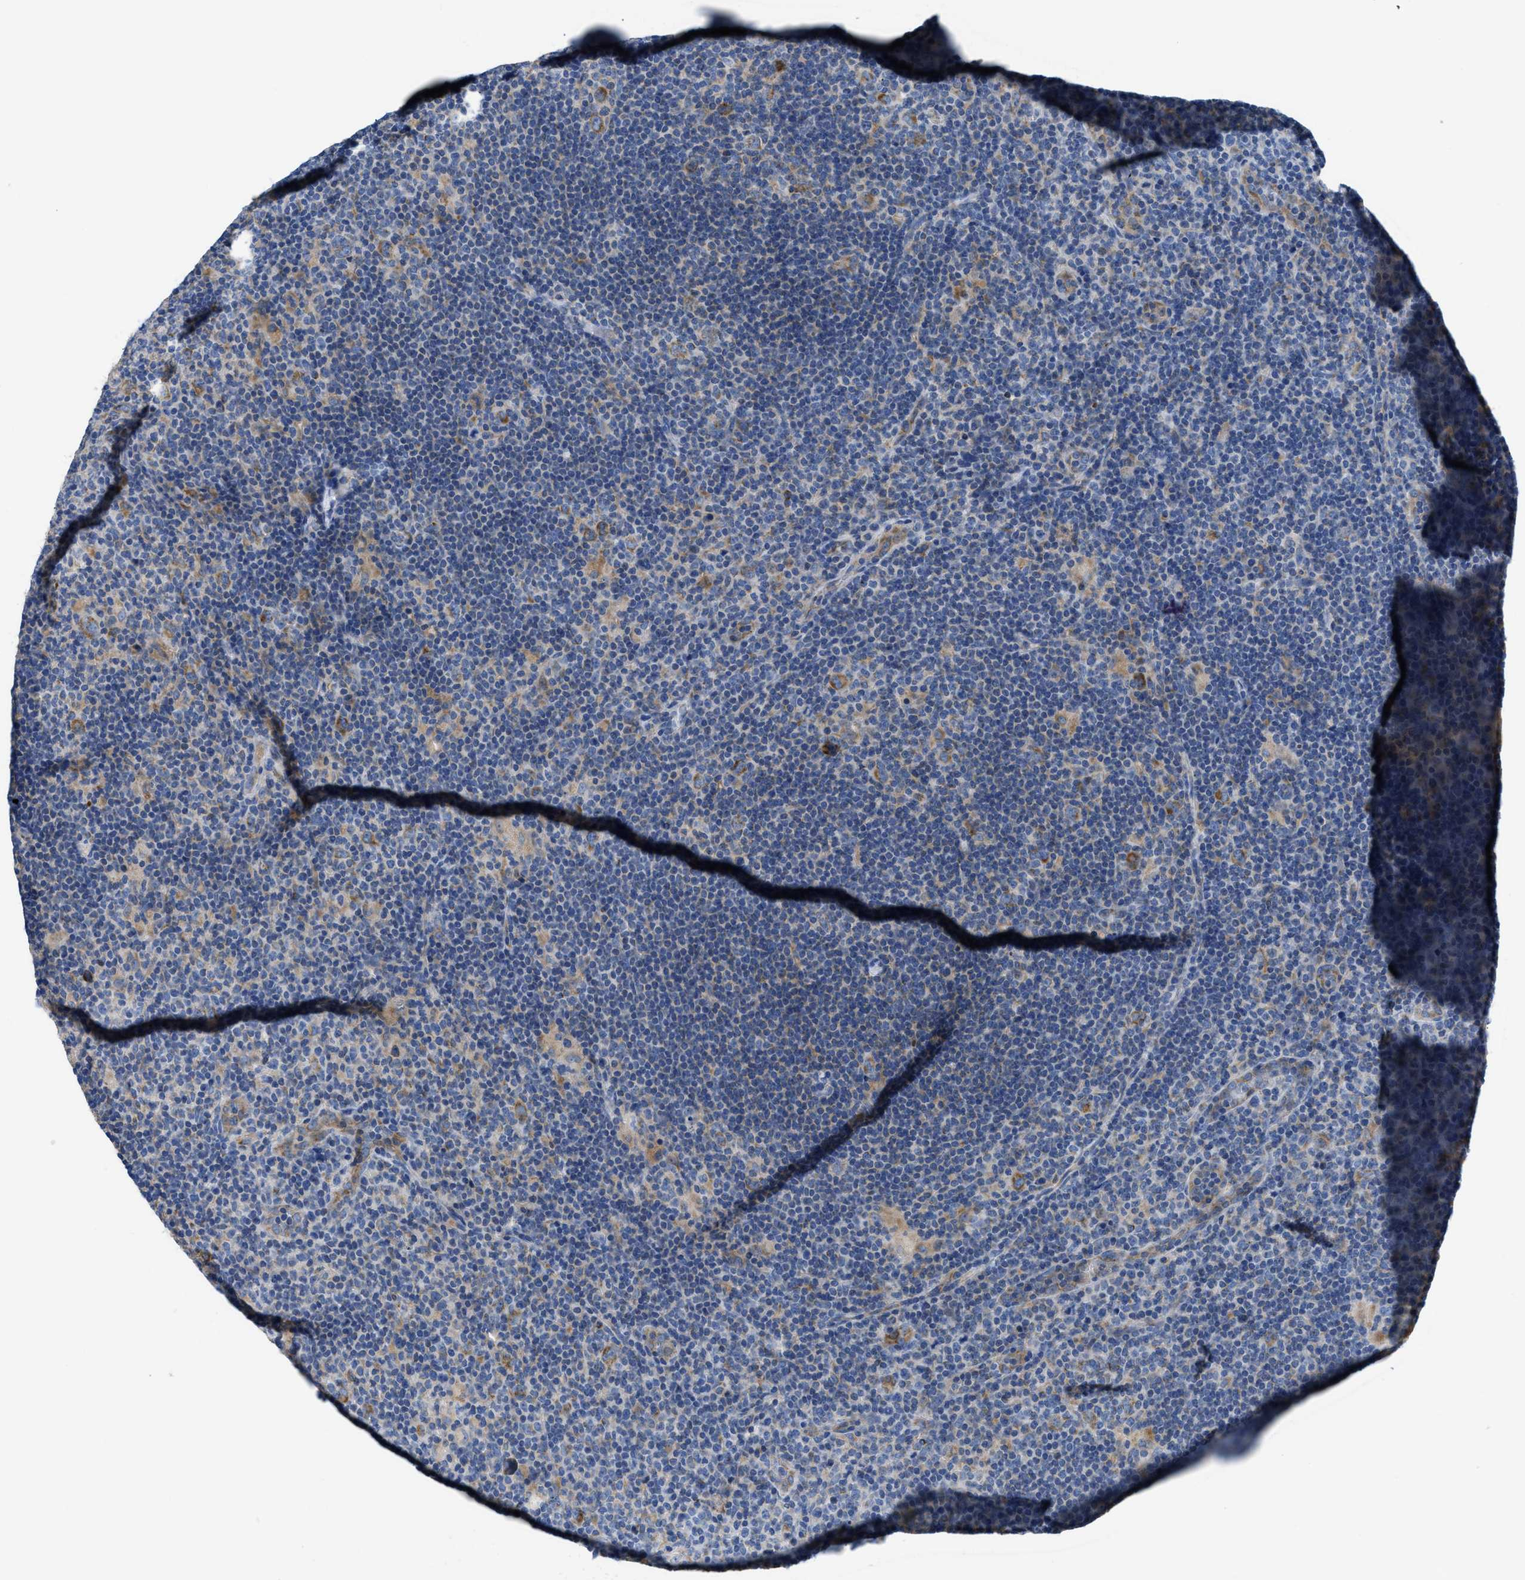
{"staining": {"intensity": "moderate", "quantity": "25%-75%", "location": "cytoplasmic/membranous"}, "tissue": "lymphoma", "cell_type": "Tumor cells", "image_type": "cancer", "snomed": [{"axis": "morphology", "description": "Hodgkin's disease, NOS"}, {"axis": "topography", "description": "Lymph node"}], "caption": "A high-resolution image shows immunohistochemistry staining of Hodgkin's disease, which displays moderate cytoplasmic/membranous expression in approximately 25%-75% of tumor cells. (DAB (3,3'-diaminobenzidine) IHC with brightfield microscopy, high magnification).", "gene": "SLC25A13", "patient": {"sex": "female", "age": 57}}